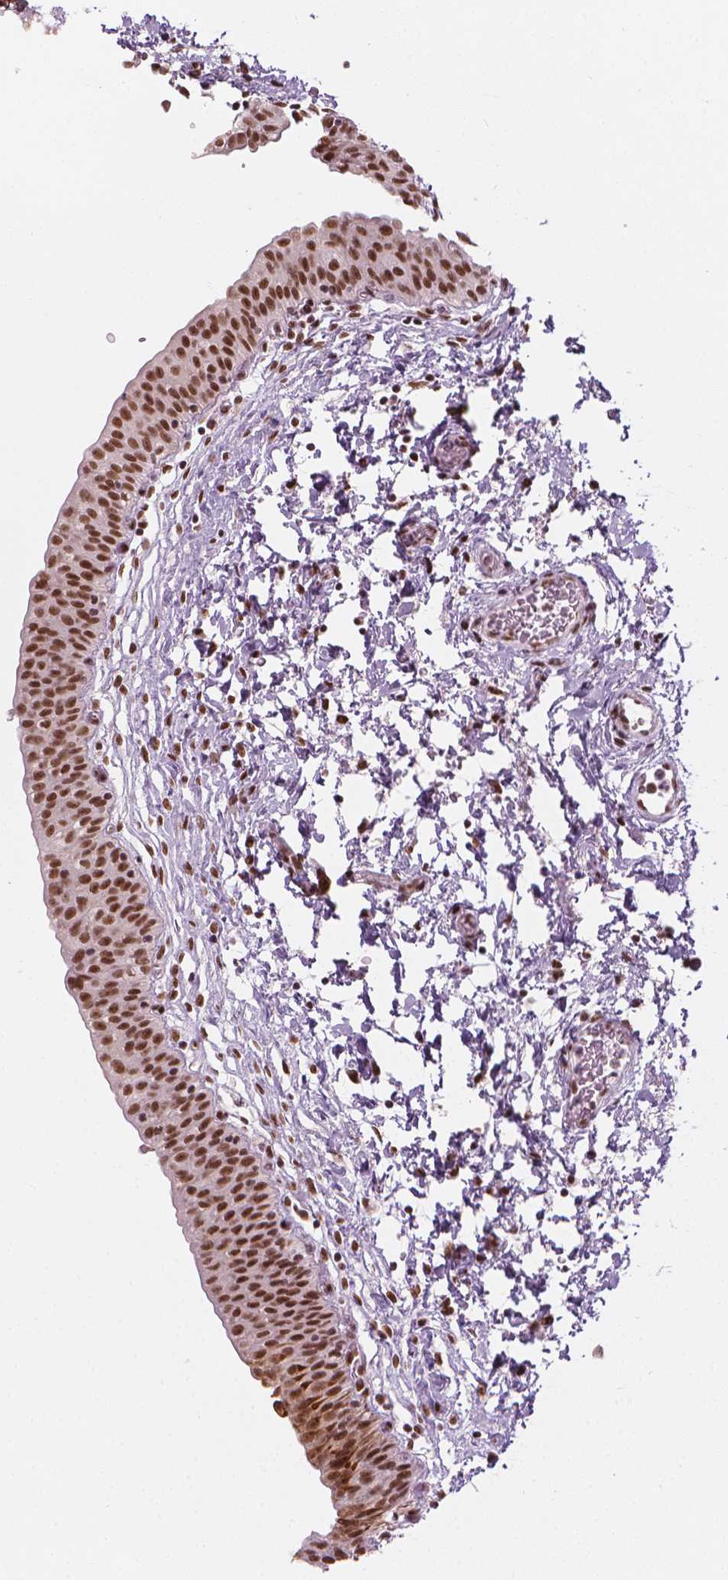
{"staining": {"intensity": "strong", "quantity": ">75%", "location": "nuclear"}, "tissue": "urinary bladder", "cell_type": "Urothelial cells", "image_type": "normal", "snomed": [{"axis": "morphology", "description": "Normal tissue, NOS"}, {"axis": "topography", "description": "Urinary bladder"}], "caption": "A brown stain labels strong nuclear positivity of a protein in urothelial cells of unremarkable human urinary bladder. Nuclei are stained in blue.", "gene": "ELF2", "patient": {"sex": "male", "age": 56}}